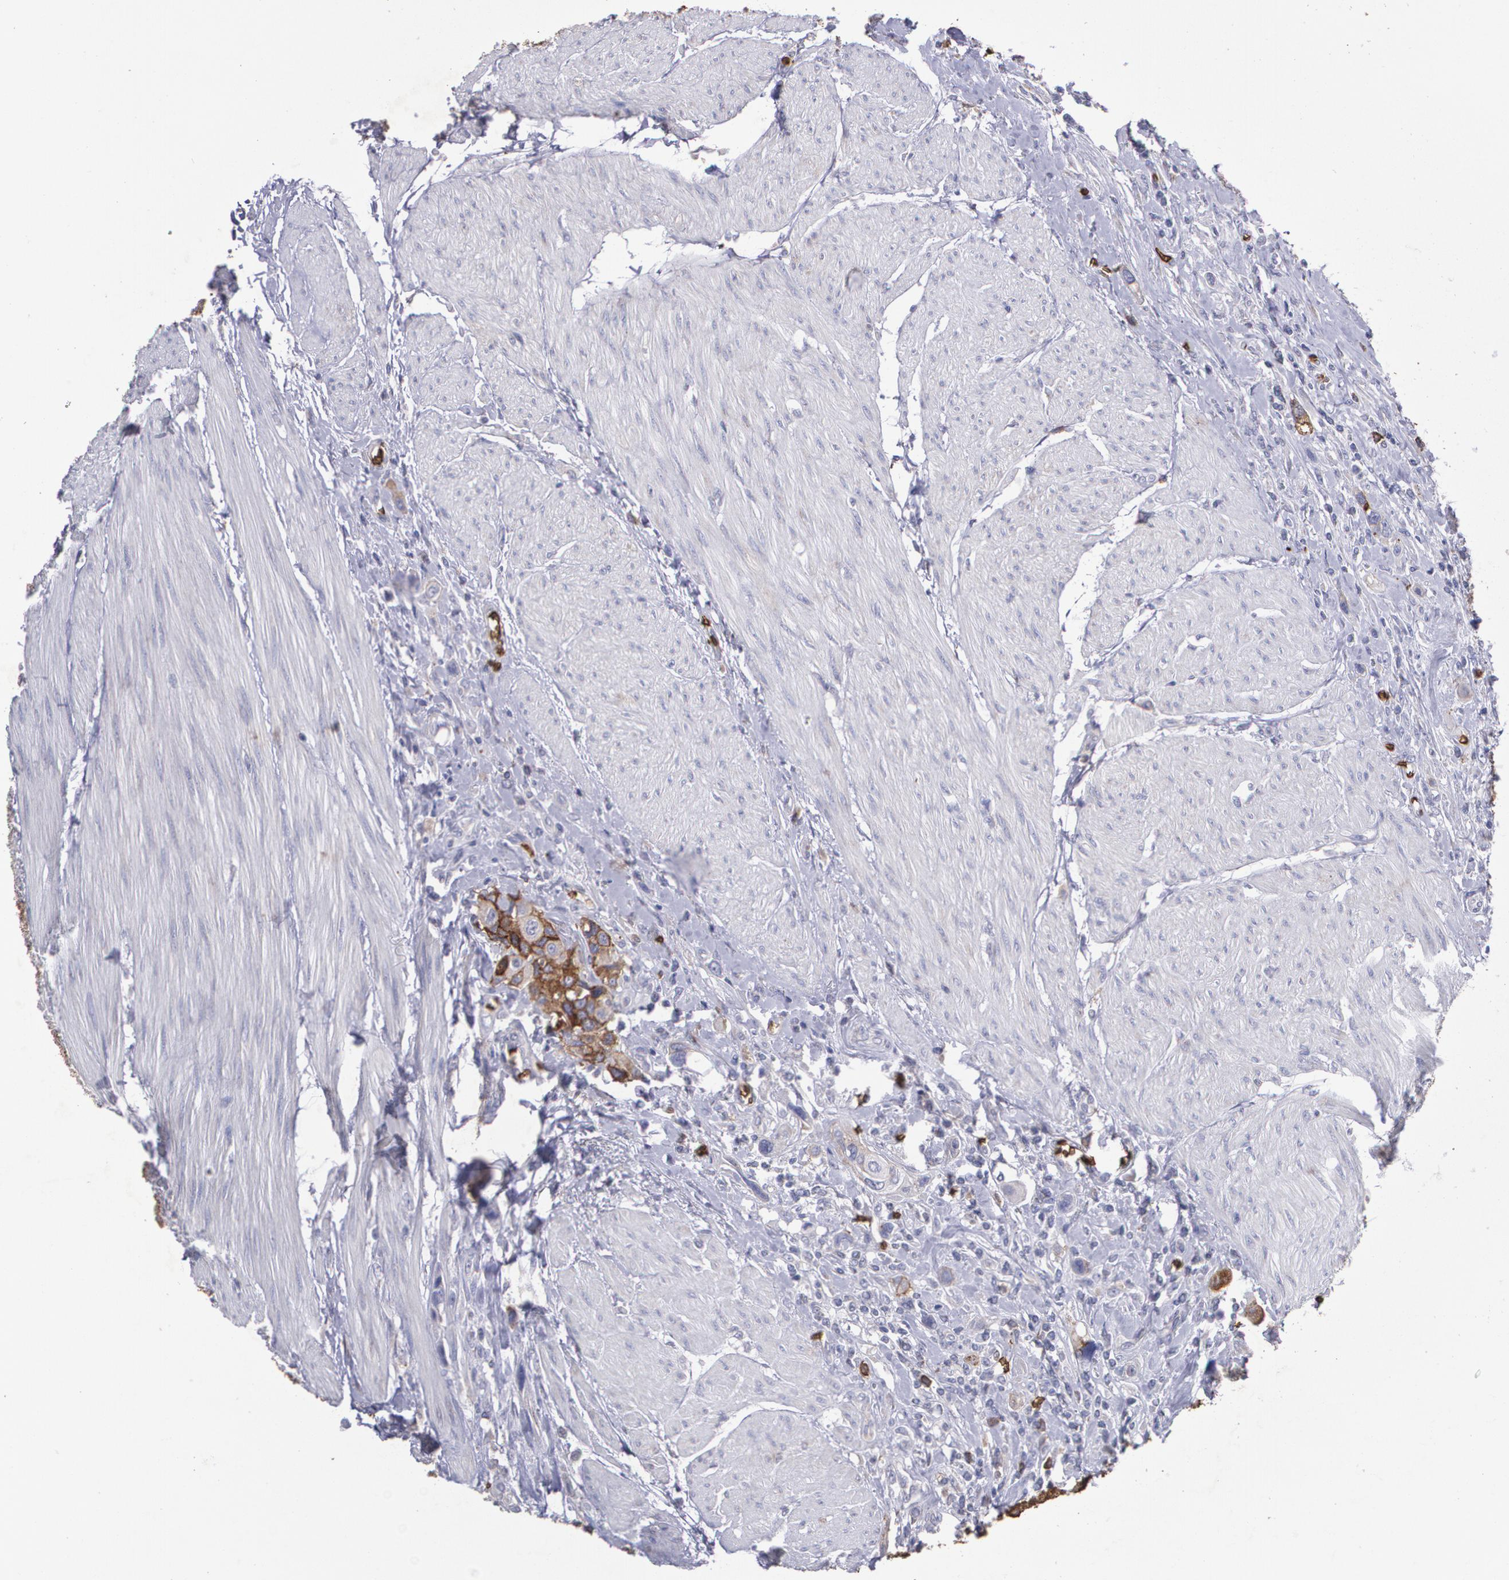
{"staining": {"intensity": "strong", "quantity": ">75%", "location": "cytoplasmic/membranous"}, "tissue": "urothelial cancer", "cell_type": "Tumor cells", "image_type": "cancer", "snomed": [{"axis": "morphology", "description": "Urothelial carcinoma, High grade"}, {"axis": "topography", "description": "Urinary bladder"}], "caption": "A high amount of strong cytoplasmic/membranous positivity is seen in about >75% of tumor cells in urothelial carcinoma (high-grade) tissue.", "gene": "SLC2A1", "patient": {"sex": "male", "age": 50}}